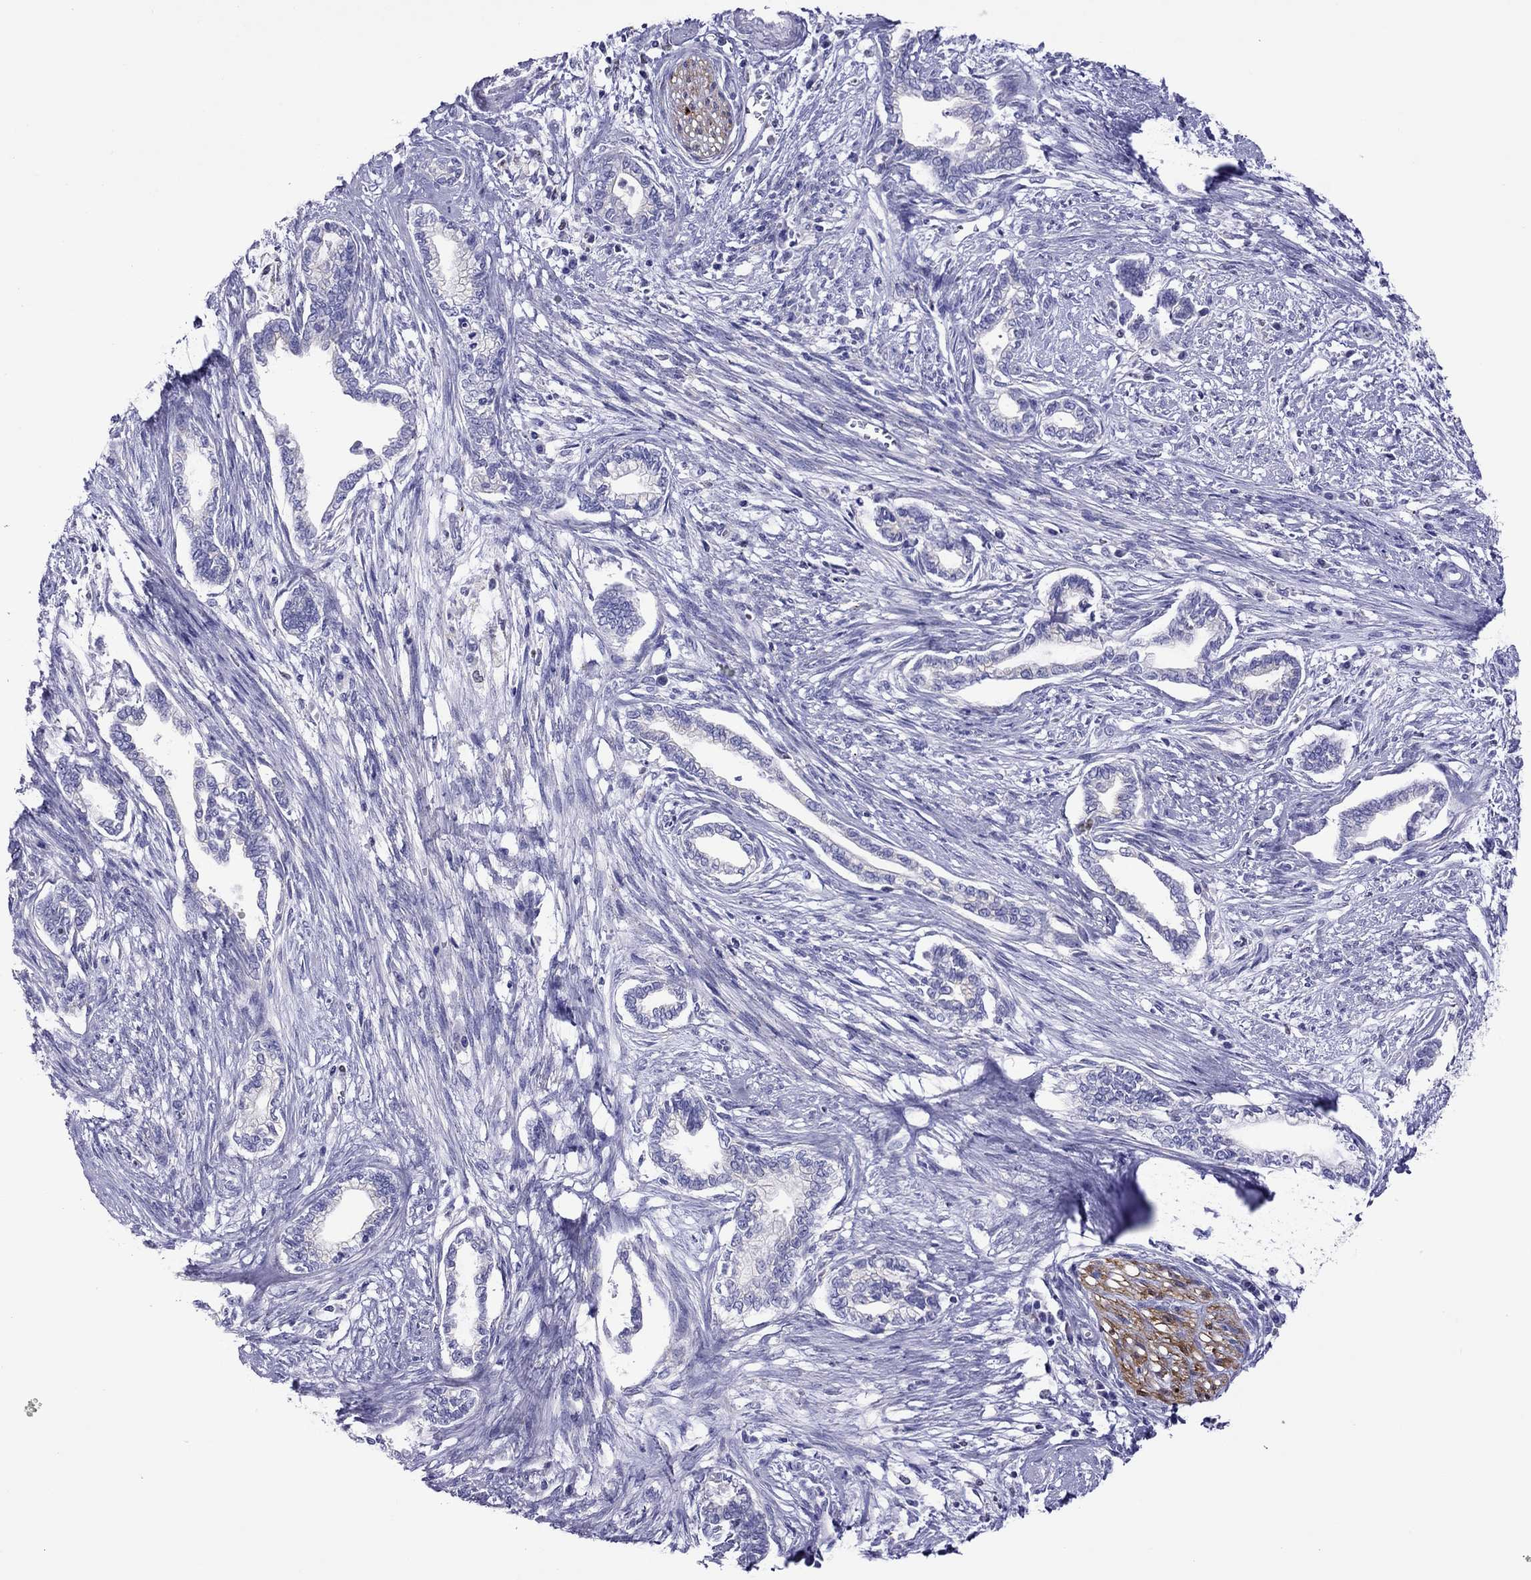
{"staining": {"intensity": "negative", "quantity": "none", "location": "none"}, "tissue": "cervical cancer", "cell_type": "Tumor cells", "image_type": "cancer", "snomed": [{"axis": "morphology", "description": "Adenocarcinoma, NOS"}, {"axis": "topography", "description": "Cervix"}], "caption": "Immunohistochemistry (IHC) micrograph of neoplastic tissue: human cervical cancer stained with DAB (3,3'-diaminobenzidine) exhibits no significant protein staining in tumor cells. (Stains: DAB (3,3'-diaminobenzidine) immunohistochemistry (IHC) with hematoxylin counter stain, Microscopy: brightfield microscopy at high magnification).", "gene": "MPZ", "patient": {"sex": "female", "age": 62}}